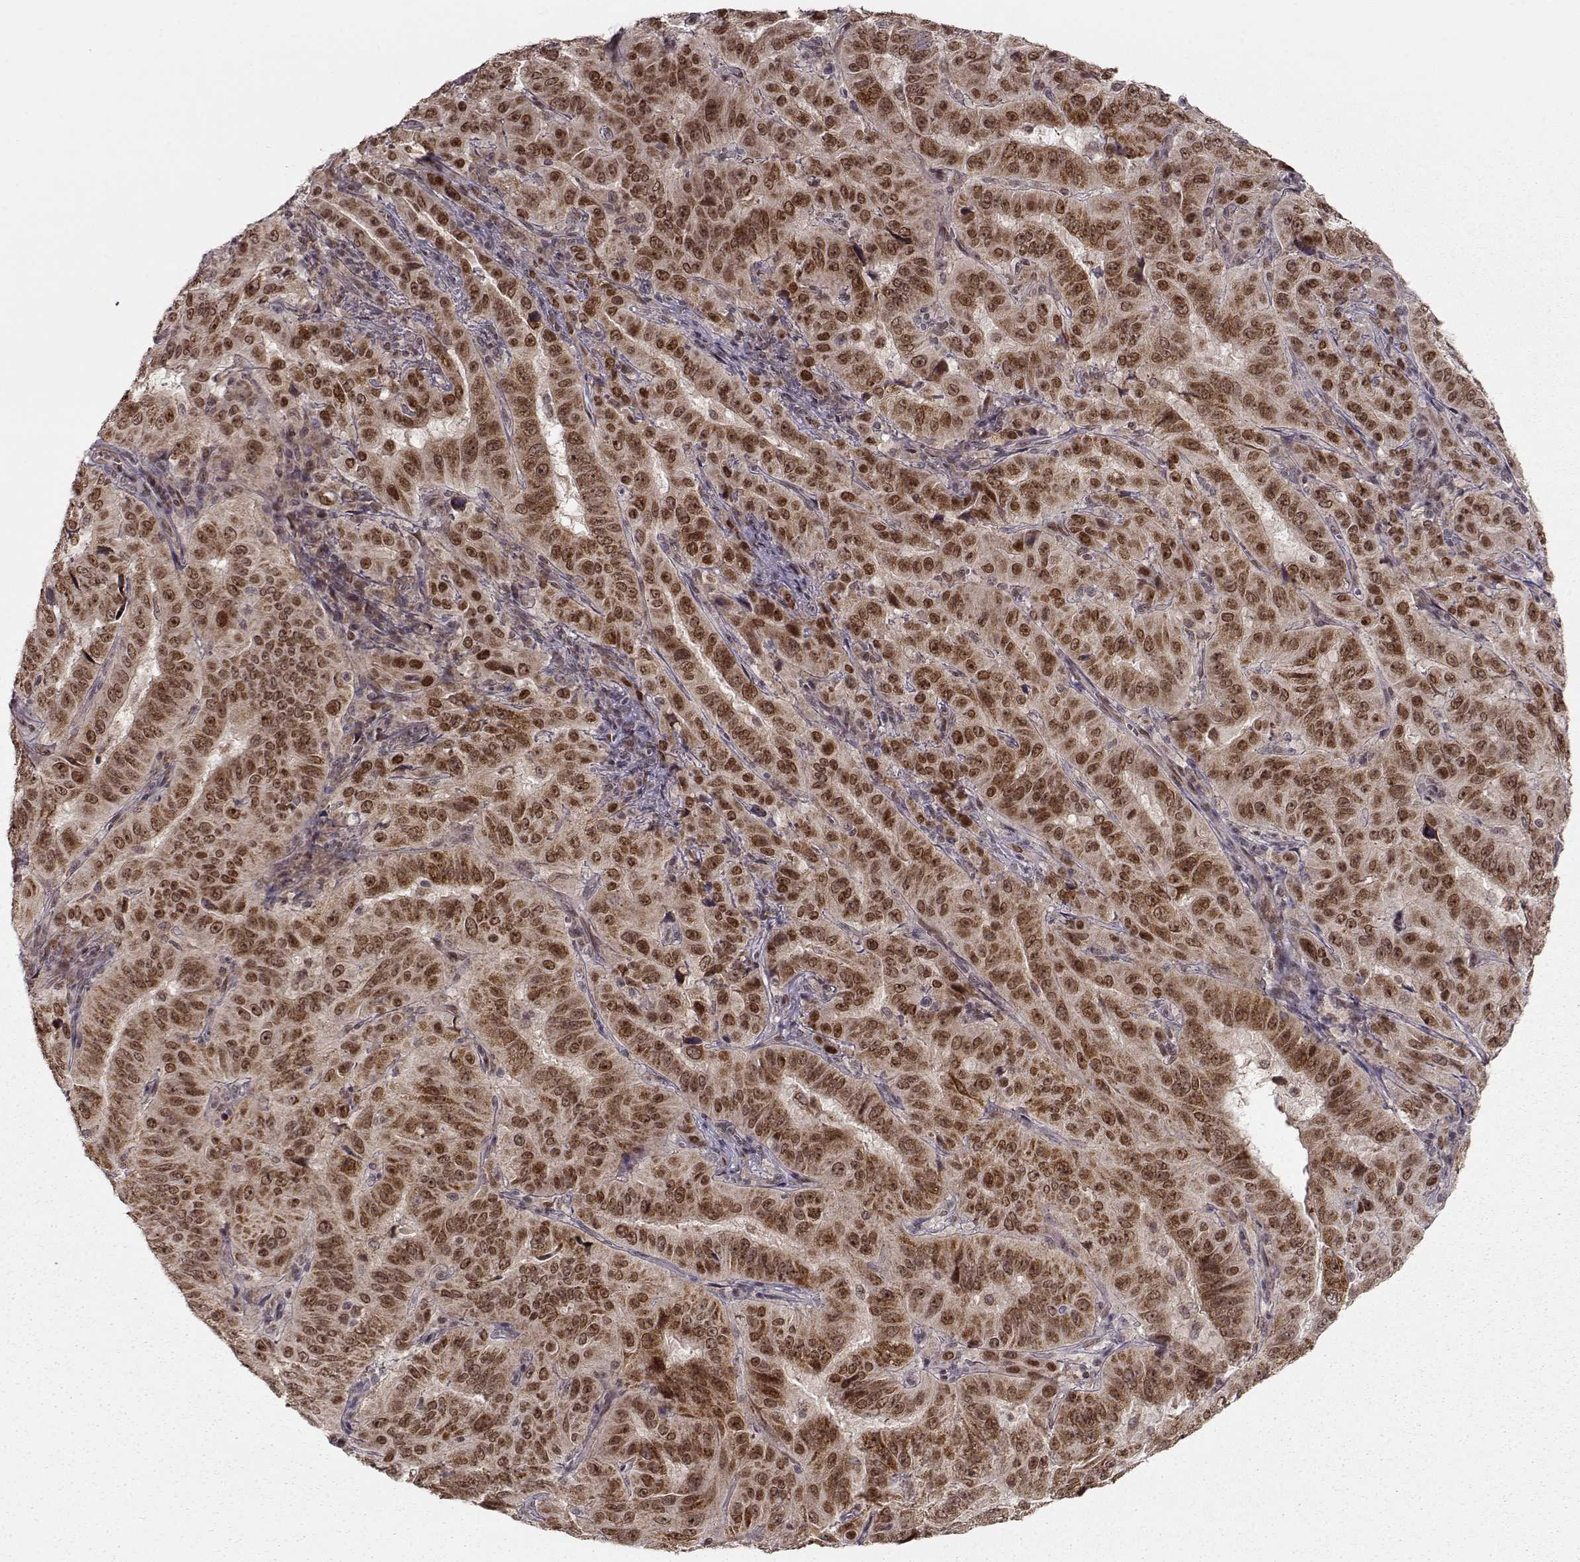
{"staining": {"intensity": "strong", "quantity": ">75%", "location": "cytoplasmic/membranous,nuclear"}, "tissue": "pancreatic cancer", "cell_type": "Tumor cells", "image_type": "cancer", "snomed": [{"axis": "morphology", "description": "Adenocarcinoma, NOS"}, {"axis": "topography", "description": "Pancreas"}], "caption": "Immunohistochemical staining of human pancreatic cancer (adenocarcinoma) exhibits strong cytoplasmic/membranous and nuclear protein positivity in about >75% of tumor cells.", "gene": "RAI1", "patient": {"sex": "male", "age": 63}}